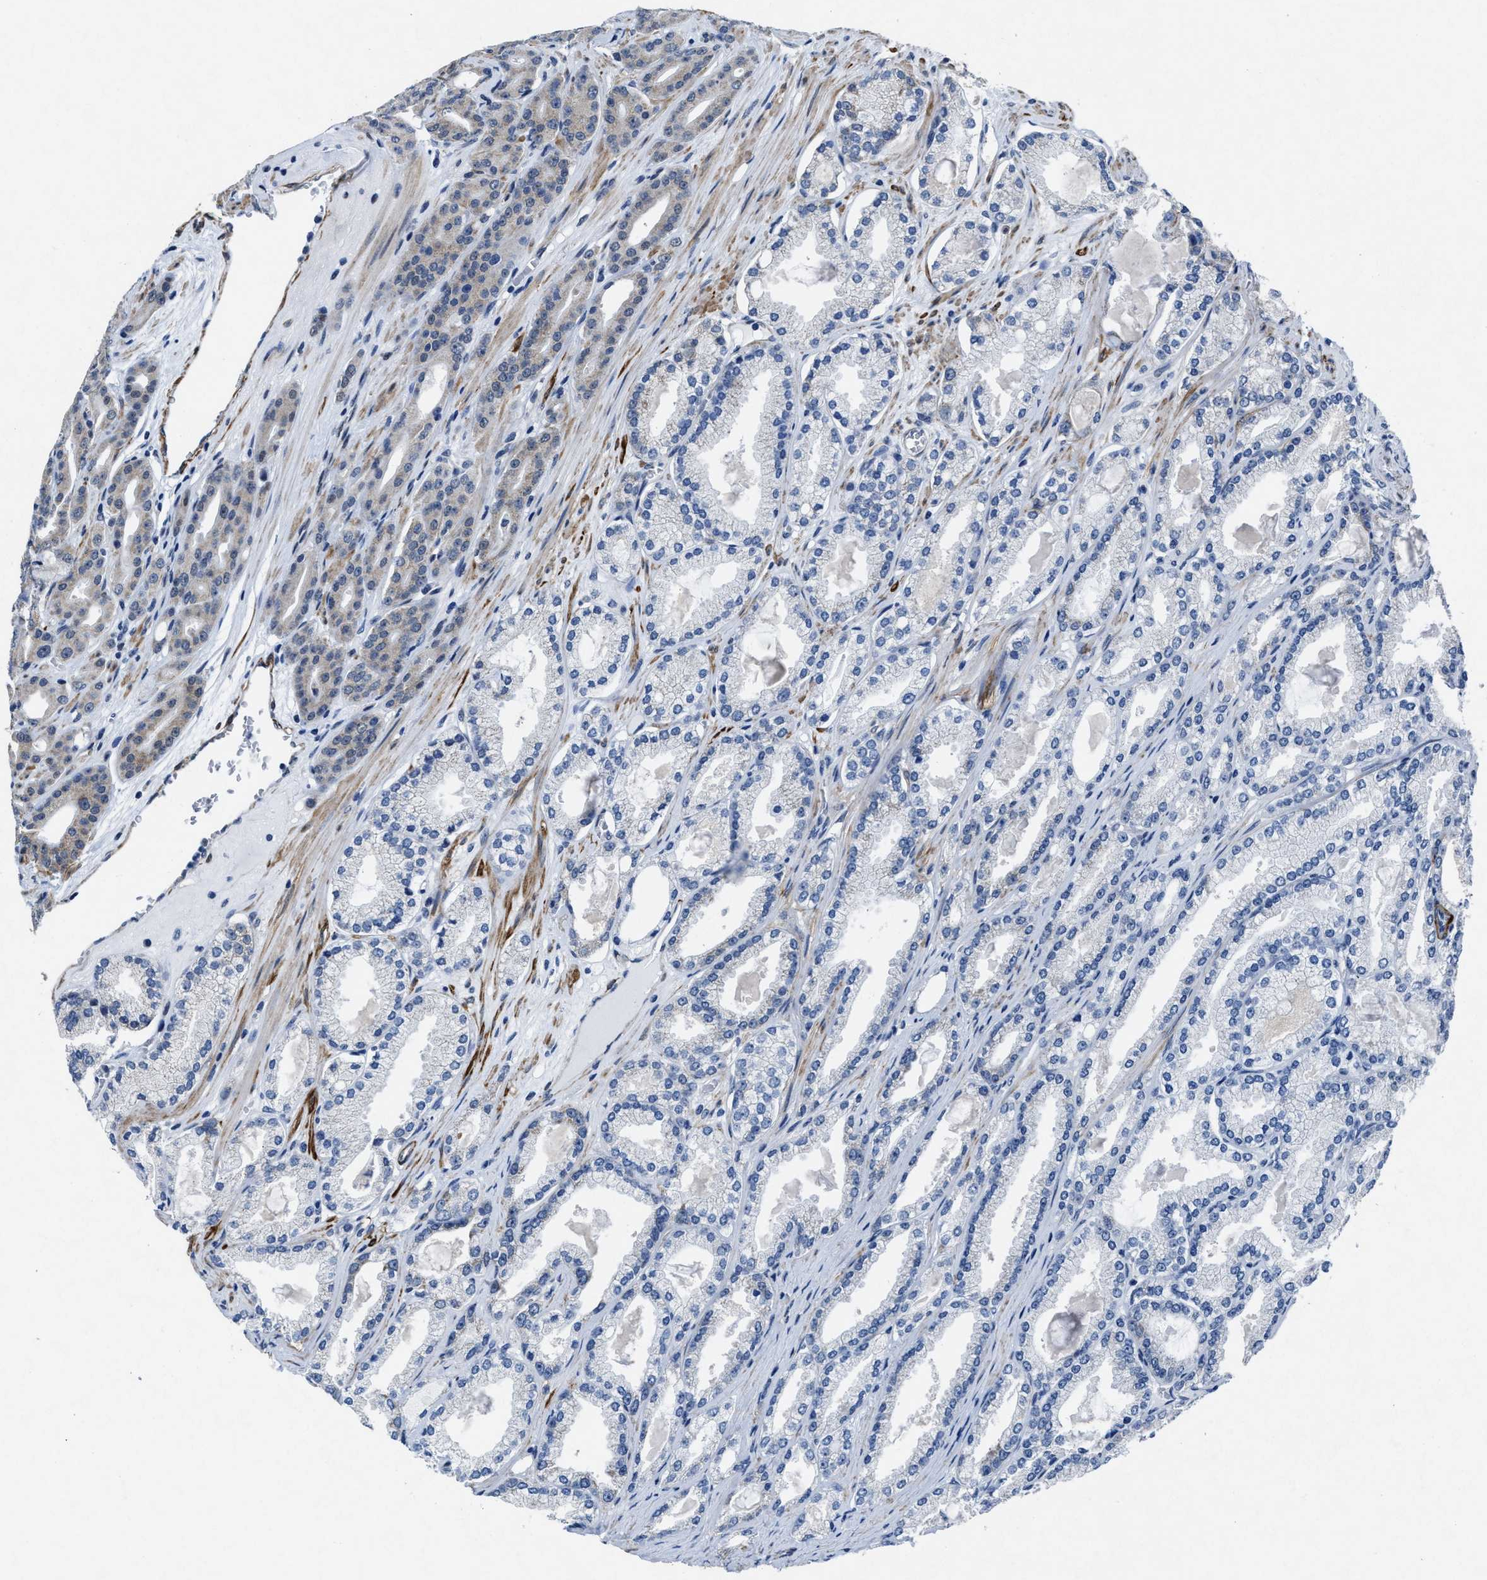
{"staining": {"intensity": "weak", "quantity": "<25%", "location": "cytoplasmic/membranous"}, "tissue": "prostate cancer", "cell_type": "Tumor cells", "image_type": "cancer", "snomed": [{"axis": "morphology", "description": "Adenocarcinoma, High grade"}, {"axis": "topography", "description": "Prostate"}], "caption": "DAB (3,3'-diaminobenzidine) immunohistochemical staining of prostate cancer (adenocarcinoma (high-grade)) reveals no significant staining in tumor cells.", "gene": "ID3", "patient": {"sex": "male", "age": 71}}